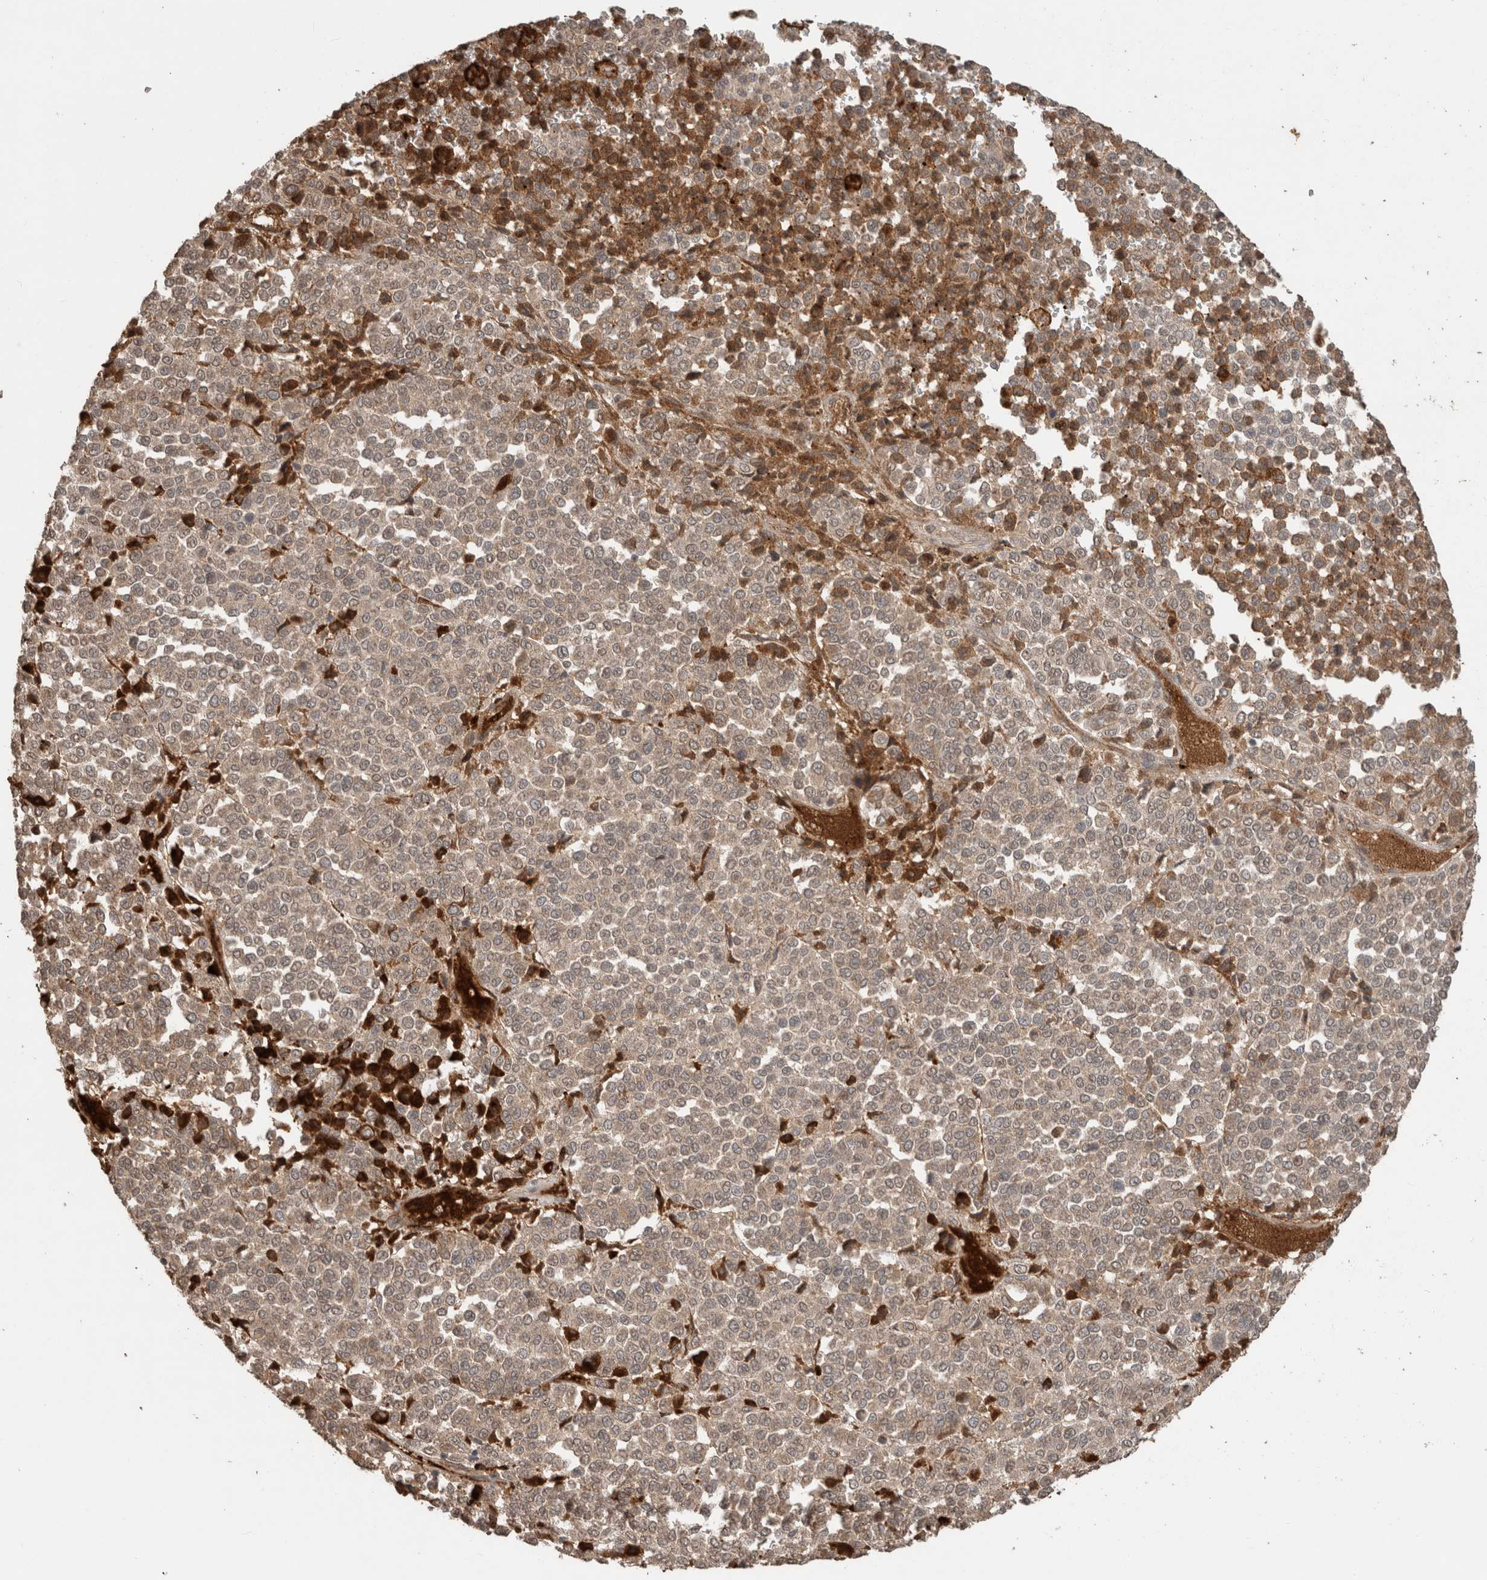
{"staining": {"intensity": "weak", "quantity": ">75%", "location": "cytoplasmic/membranous"}, "tissue": "melanoma", "cell_type": "Tumor cells", "image_type": "cancer", "snomed": [{"axis": "morphology", "description": "Malignant melanoma, Metastatic site"}, {"axis": "topography", "description": "Pancreas"}], "caption": "Immunohistochemical staining of malignant melanoma (metastatic site) exhibits low levels of weak cytoplasmic/membranous protein expression in approximately >75% of tumor cells.", "gene": "FAM3A", "patient": {"sex": "female", "age": 30}}